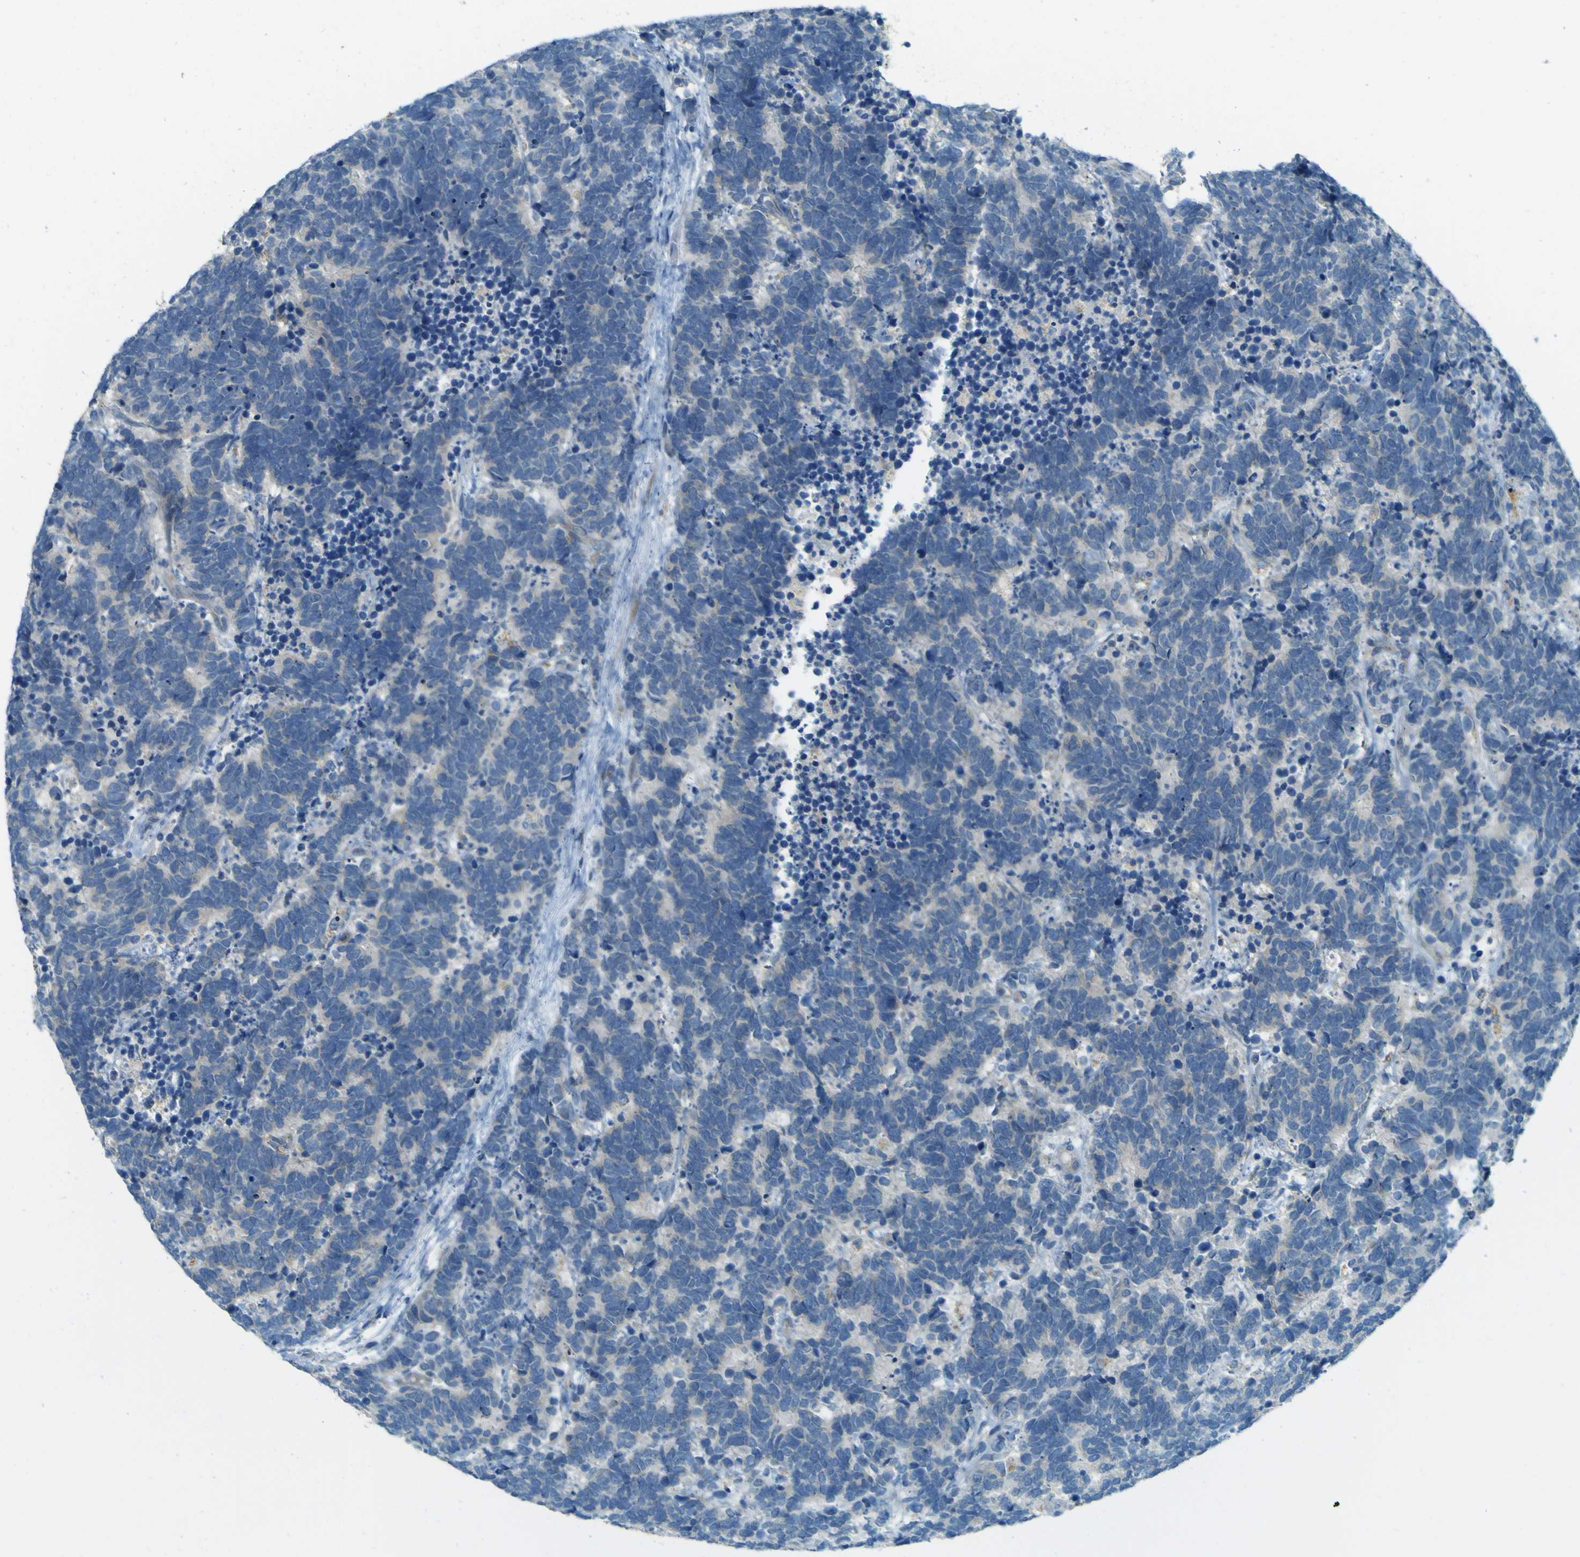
{"staining": {"intensity": "negative", "quantity": "none", "location": "none"}, "tissue": "carcinoid", "cell_type": "Tumor cells", "image_type": "cancer", "snomed": [{"axis": "morphology", "description": "Carcinoma, NOS"}, {"axis": "morphology", "description": "Carcinoid, malignant, NOS"}, {"axis": "topography", "description": "Urinary bladder"}], "caption": "High magnification brightfield microscopy of carcinoid stained with DAB (brown) and counterstained with hematoxylin (blue): tumor cells show no significant positivity. (DAB (3,3'-diaminobenzidine) immunohistochemistry (IHC), high magnification).", "gene": "FKTN", "patient": {"sex": "male", "age": 57}}